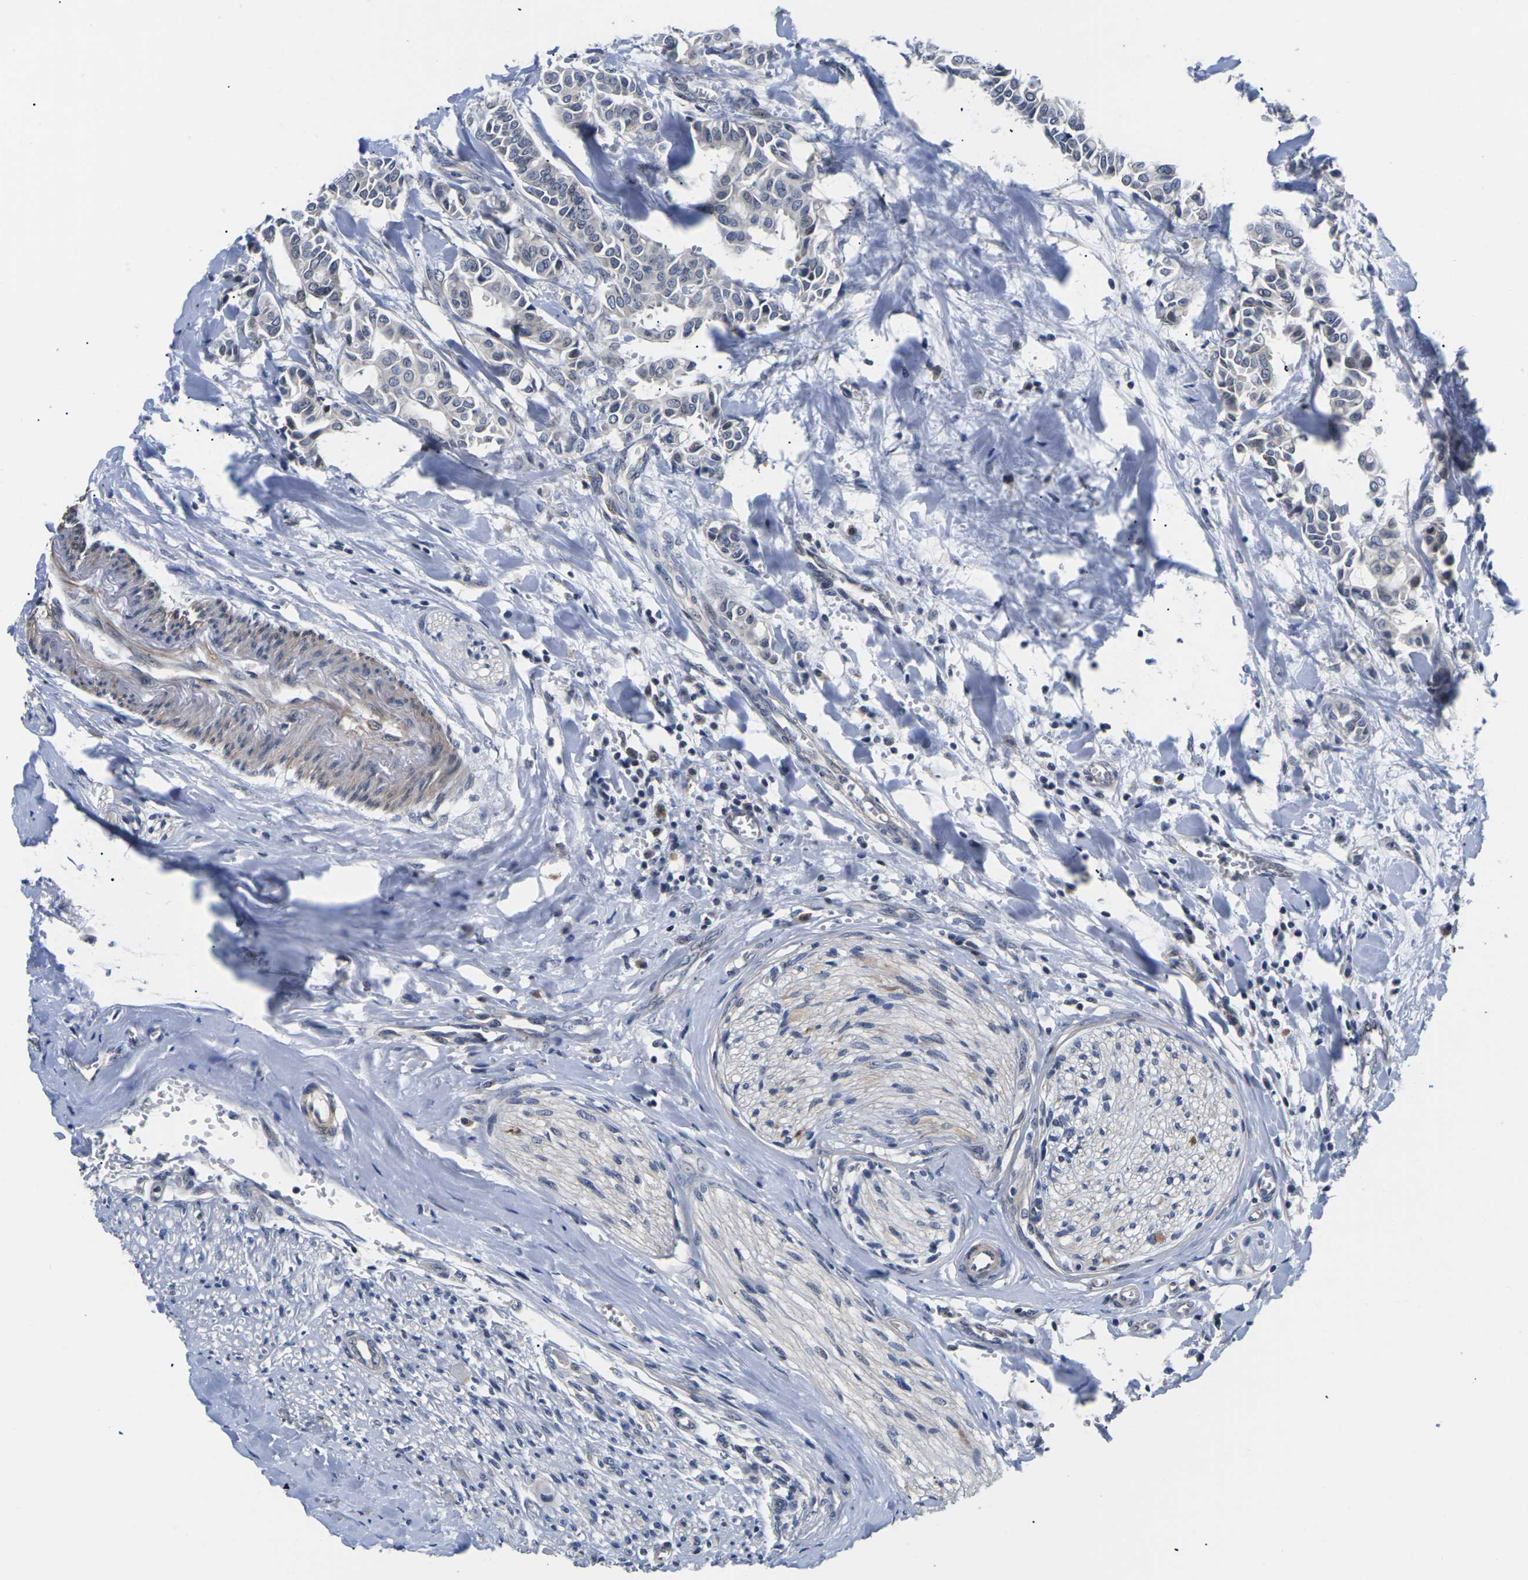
{"staining": {"intensity": "weak", "quantity": "<25%", "location": "cytoplasmic/membranous"}, "tissue": "head and neck cancer", "cell_type": "Tumor cells", "image_type": "cancer", "snomed": [{"axis": "morphology", "description": "Adenocarcinoma, NOS"}, {"axis": "topography", "description": "Salivary gland"}, {"axis": "topography", "description": "Head-Neck"}], "caption": "Immunohistochemistry of head and neck cancer exhibits no expression in tumor cells.", "gene": "ST6GAL2", "patient": {"sex": "female", "age": 59}}